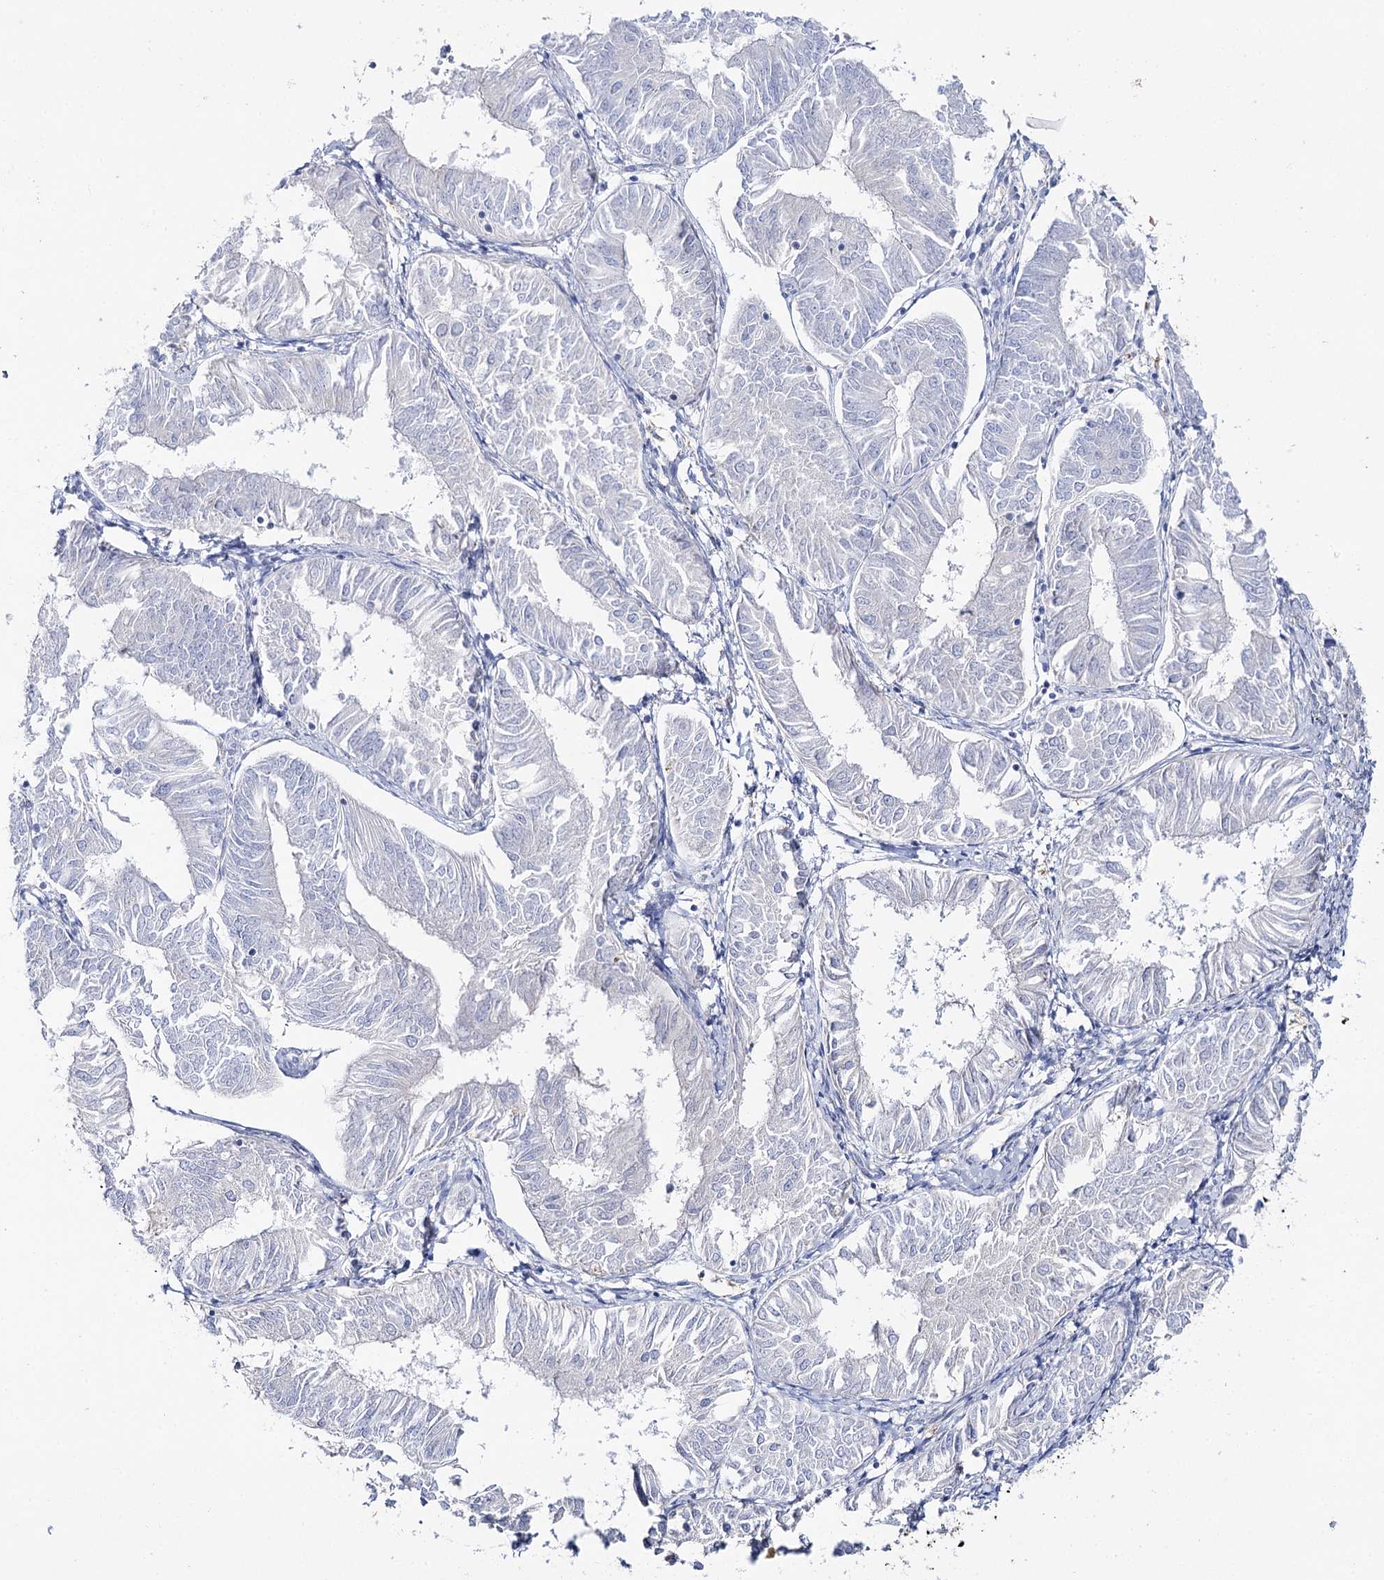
{"staining": {"intensity": "negative", "quantity": "none", "location": "none"}, "tissue": "endometrial cancer", "cell_type": "Tumor cells", "image_type": "cancer", "snomed": [{"axis": "morphology", "description": "Adenocarcinoma, NOS"}, {"axis": "topography", "description": "Endometrium"}], "caption": "DAB (3,3'-diaminobenzidine) immunohistochemical staining of human endometrial cancer (adenocarcinoma) exhibits no significant positivity in tumor cells.", "gene": "SLC3A1", "patient": {"sex": "female", "age": 58}}